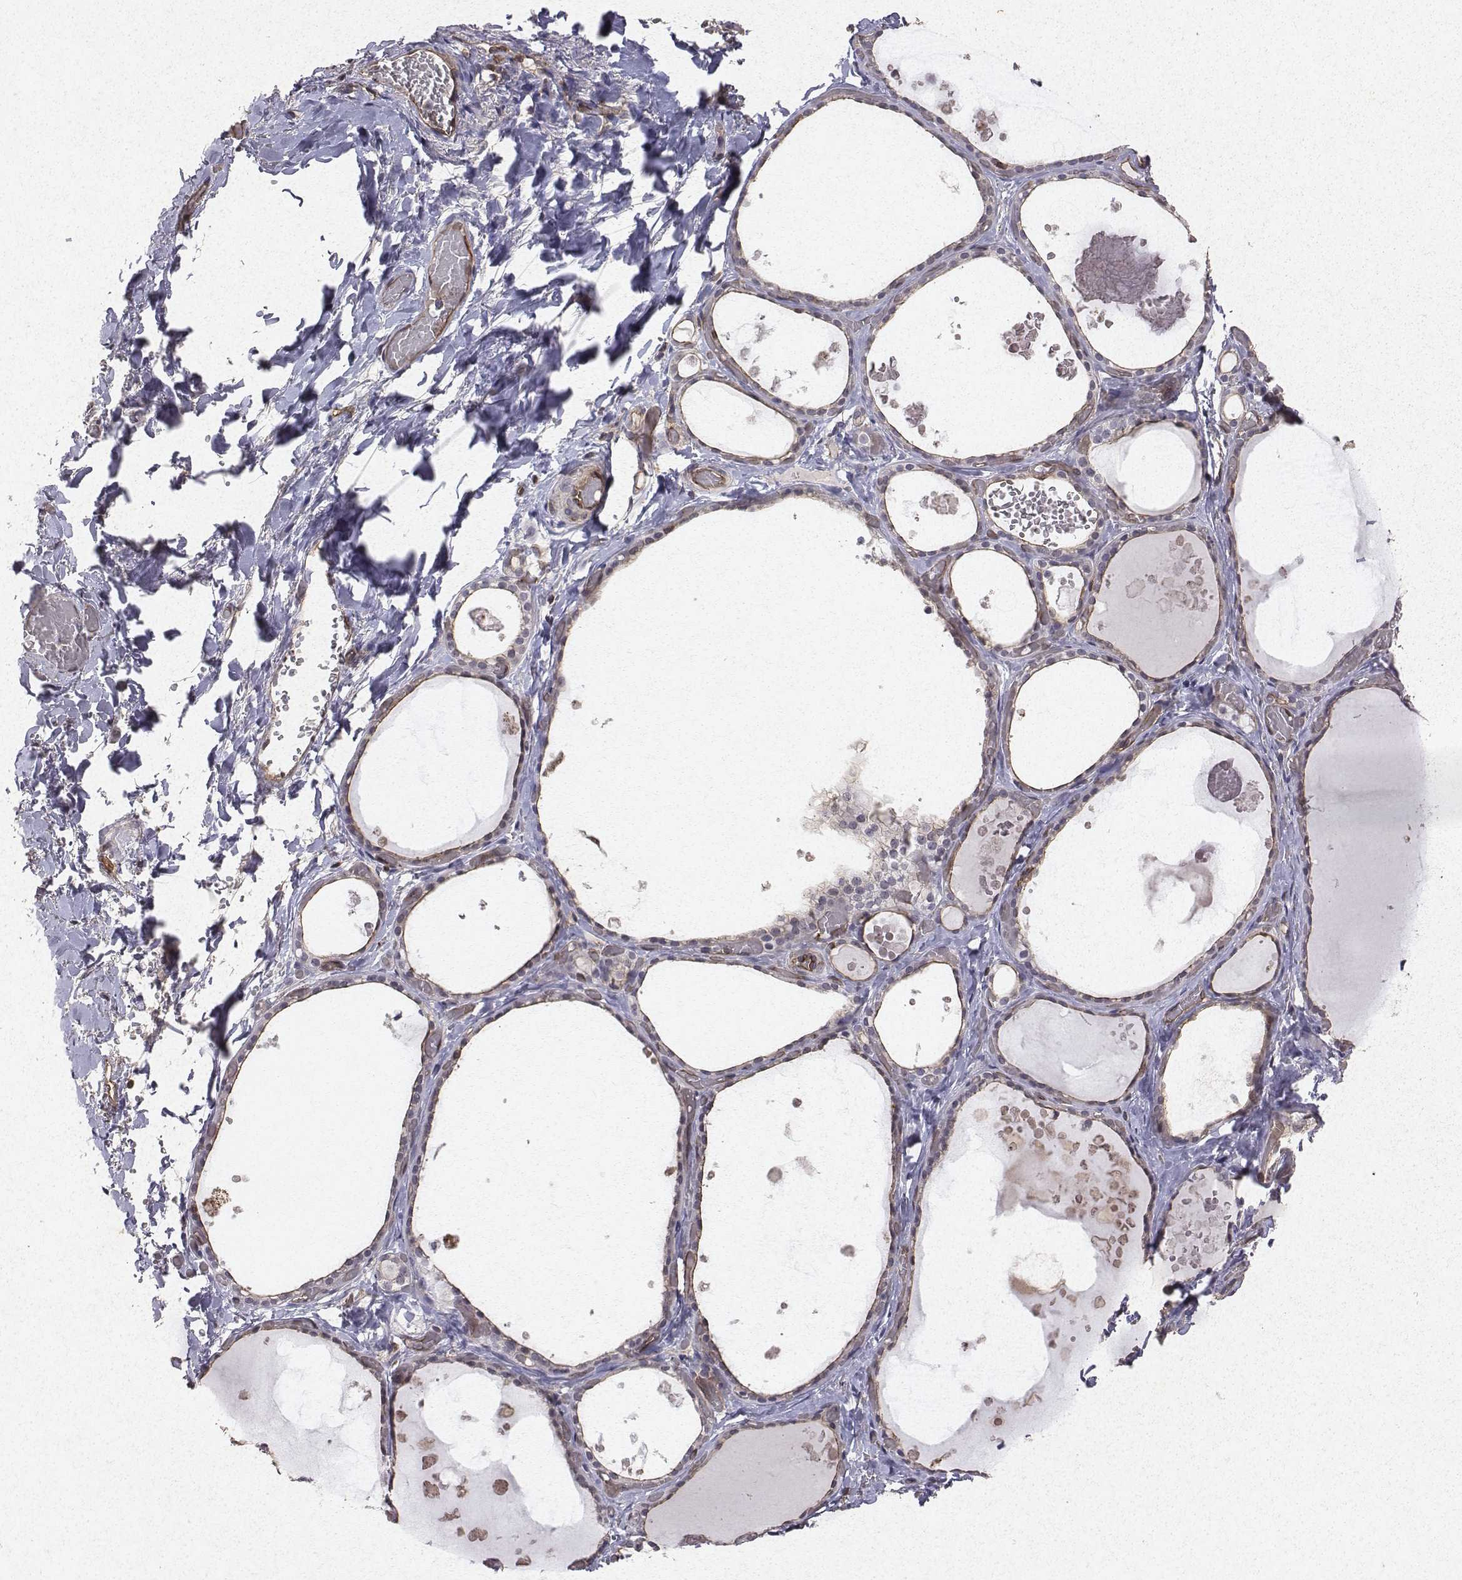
{"staining": {"intensity": "weak", "quantity": "<25%", "location": "cytoplasmic/membranous"}, "tissue": "thyroid gland", "cell_type": "Glandular cells", "image_type": "normal", "snomed": [{"axis": "morphology", "description": "Normal tissue, NOS"}, {"axis": "topography", "description": "Thyroid gland"}], "caption": "Immunohistochemistry (IHC) image of benign human thyroid gland stained for a protein (brown), which displays no expression in glandular cells. (Stains: DAB immunohistochemistry with hematoxylin counter stain, Microscopy: brightfield microscopy at high magnification).", "gene": "PTPRG", "patient": {"sex": "female", "age": 56}}